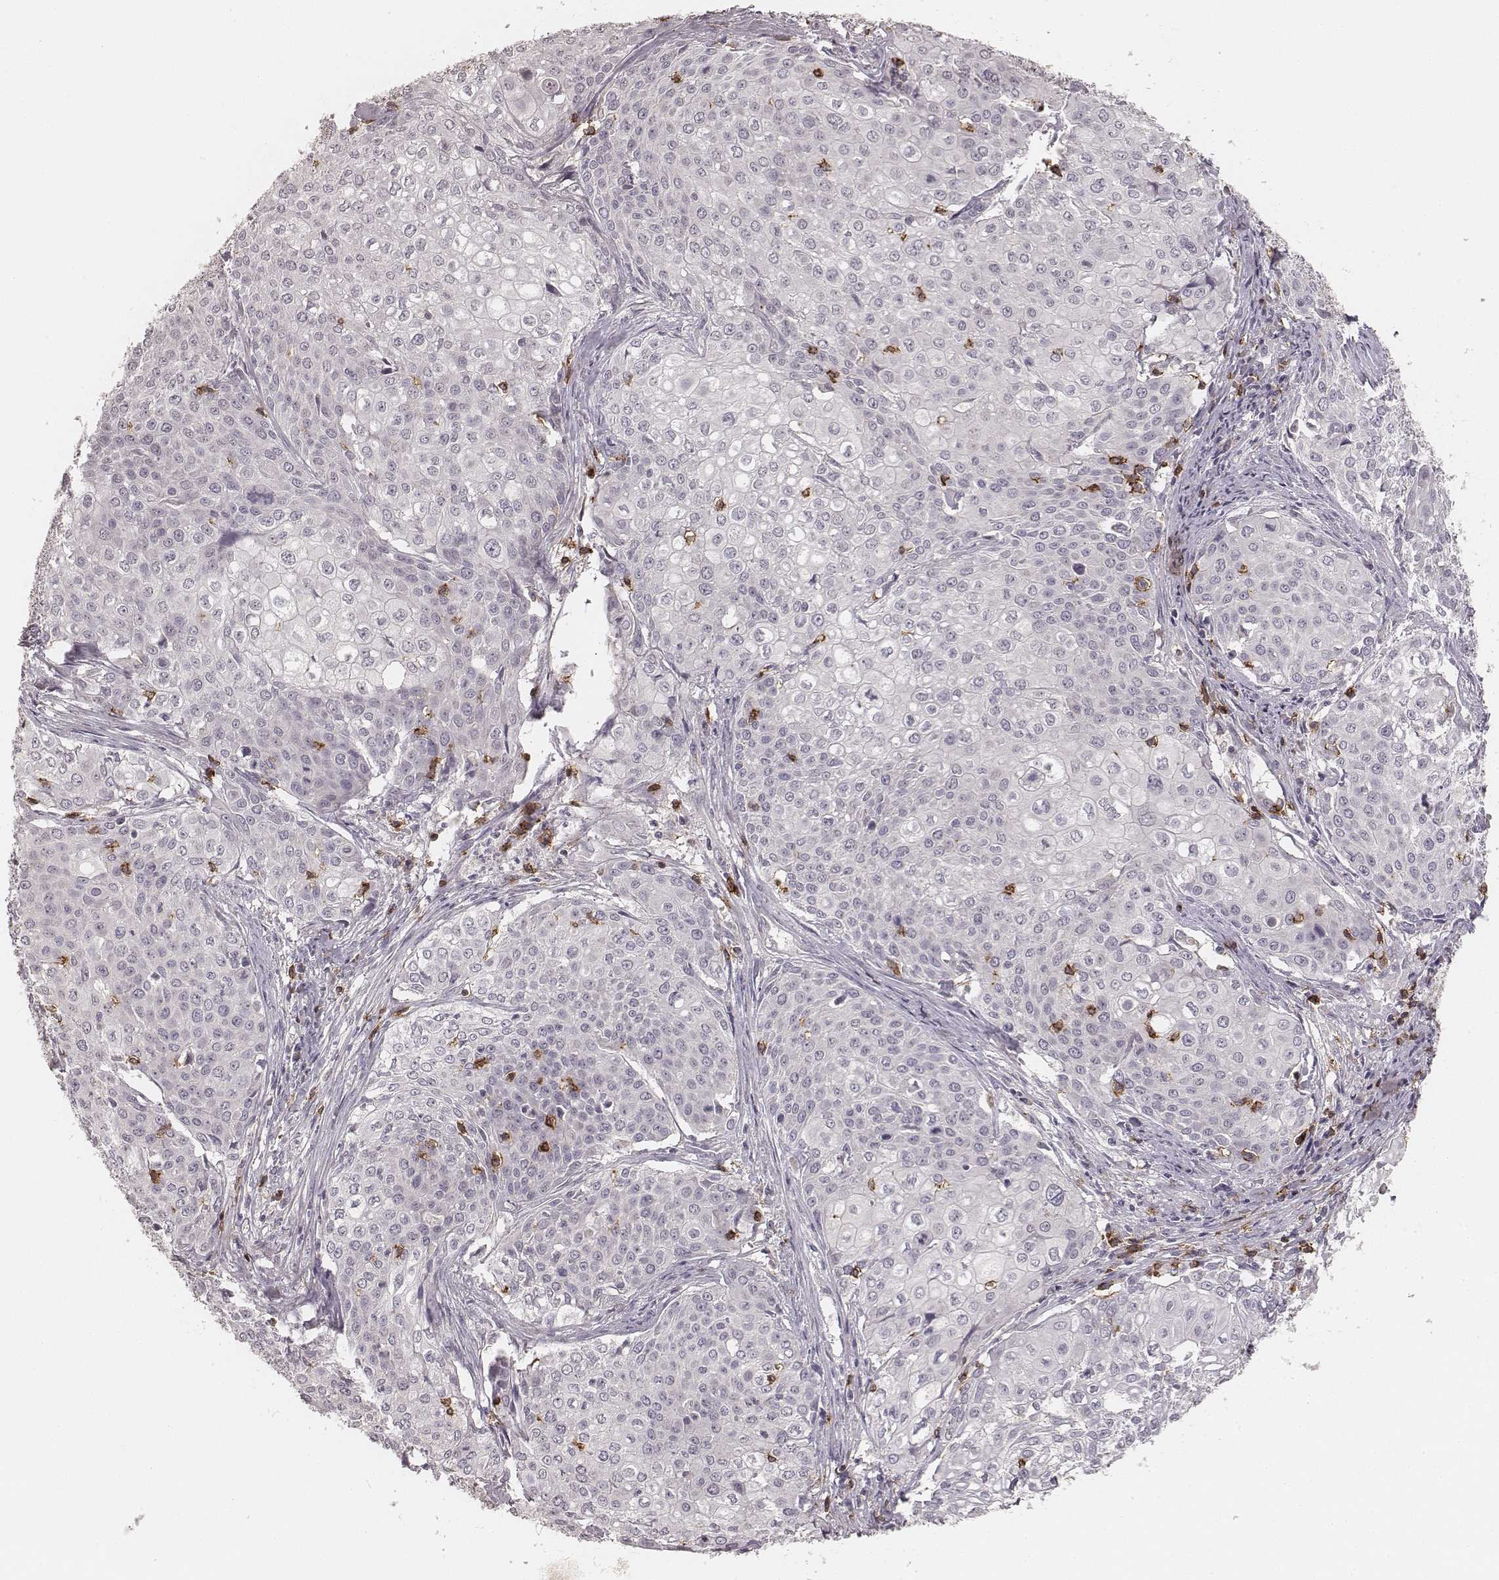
{"staining": {"intensity": "negative", "quantity": "none", "location": "none"}, "tissue": "cervical cancer", "cell_type": "Tumor cells", "image_type": "cancer", "snomed": [{"axis": "morphology", "description": "Squamous cell carcinoma, NOS"}, {"axis": "topography", "description": "Cervix"}], "caption": "Human cervical cancer (squamous cell carcinoma) stained for a protein using IHC shows no staining in tumor cells.", "gene": "CD8A", "patient": {"sex": "female", "age": 39}}